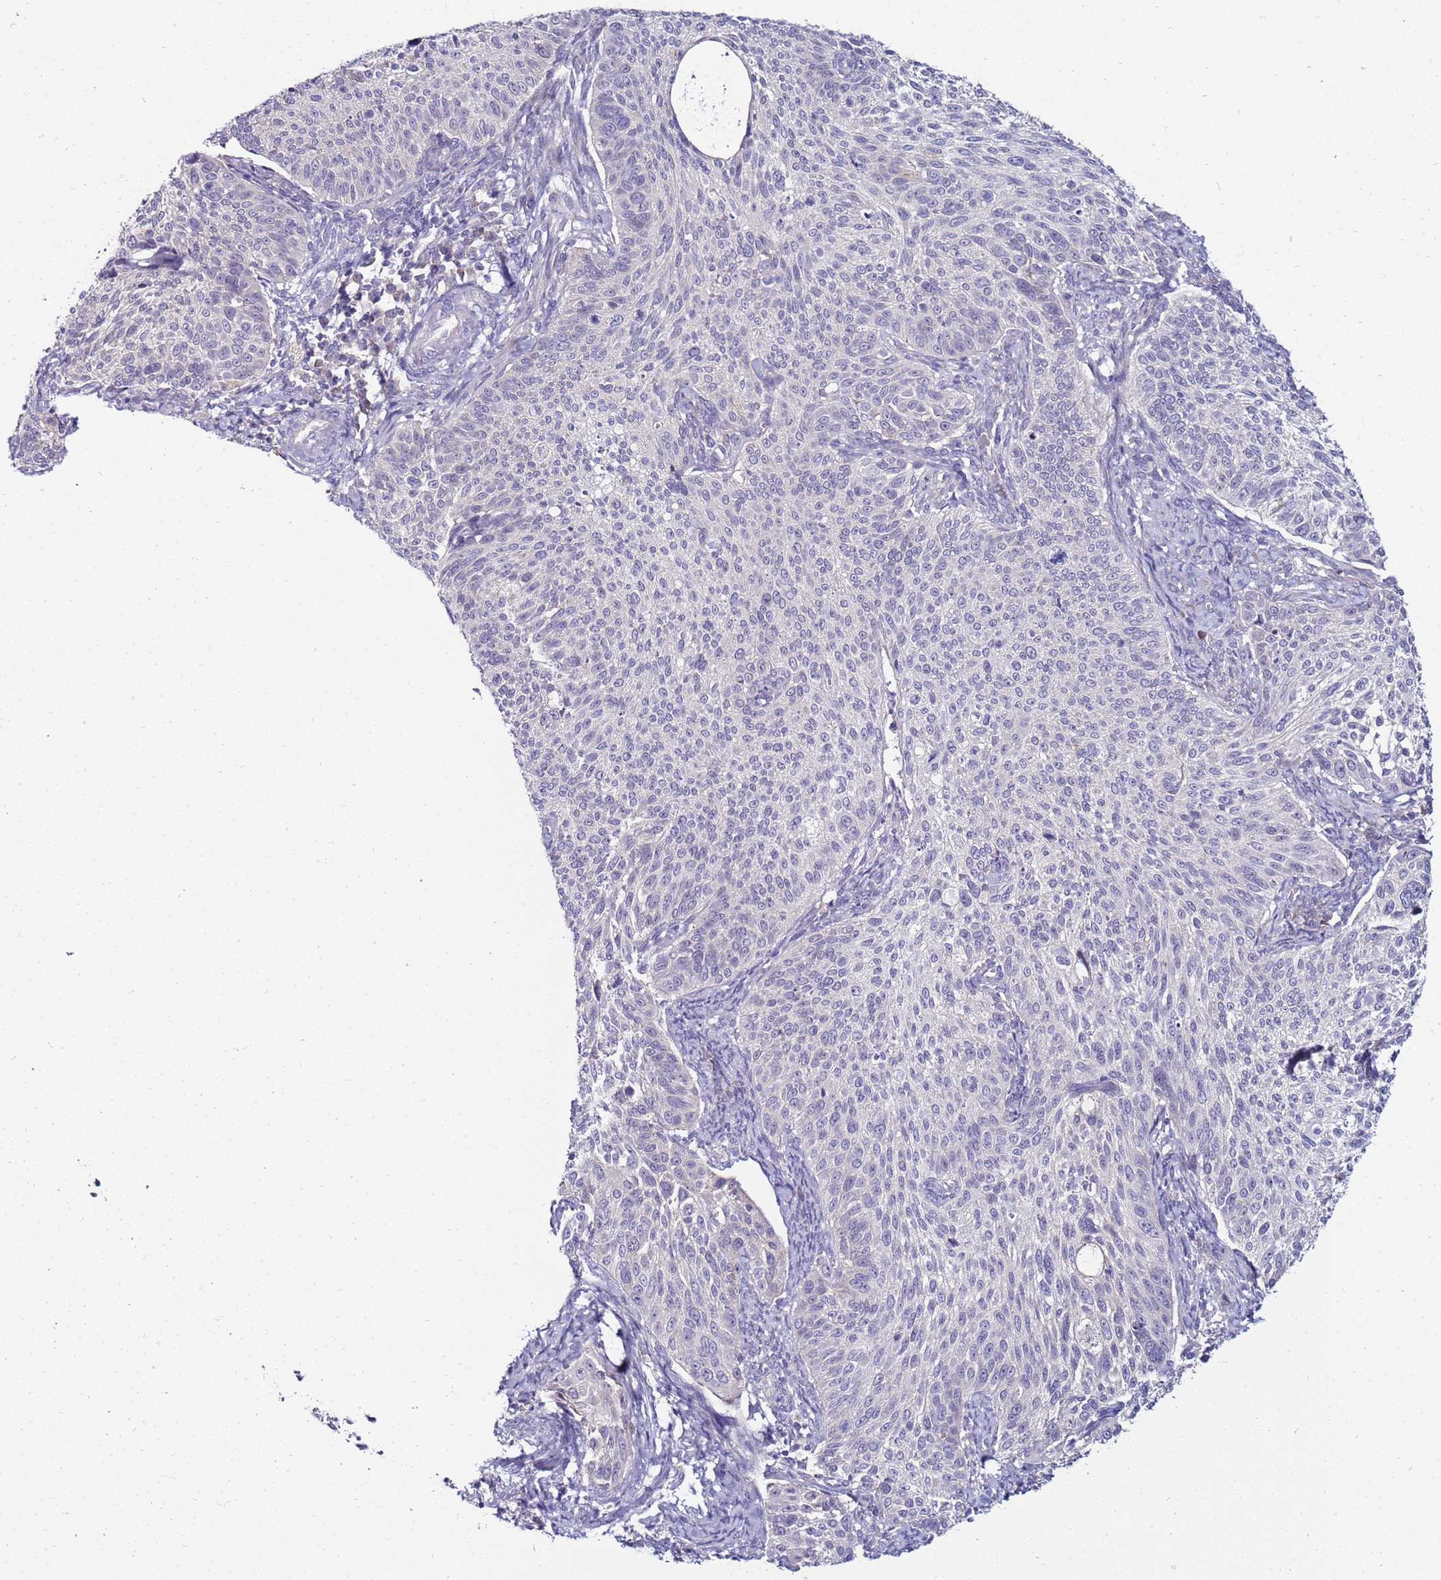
{"staining": {"intensity": "negative", "quantity": "none", "location": "none"}, "tissue": "cervical cancer", "cell_type": "Tumor cells", "image_type": "cancer", "snomed": [{"axis": "morphology", "description": "Squamous cell carcinoma, NOS"}, {"axis": "topography", "description": "Cervix"}], "caption": "An immunohistochemistry (IHC) histopathology image of cervical cancer is shown. There is no staining in tumor cells of cervical cancer. (DAB (3,3'-diaminobenzidine) immunohistochemistry (IHC), high magnification).", "gene": "GPN3", "patient": {"sex": "female", "age": 70}}